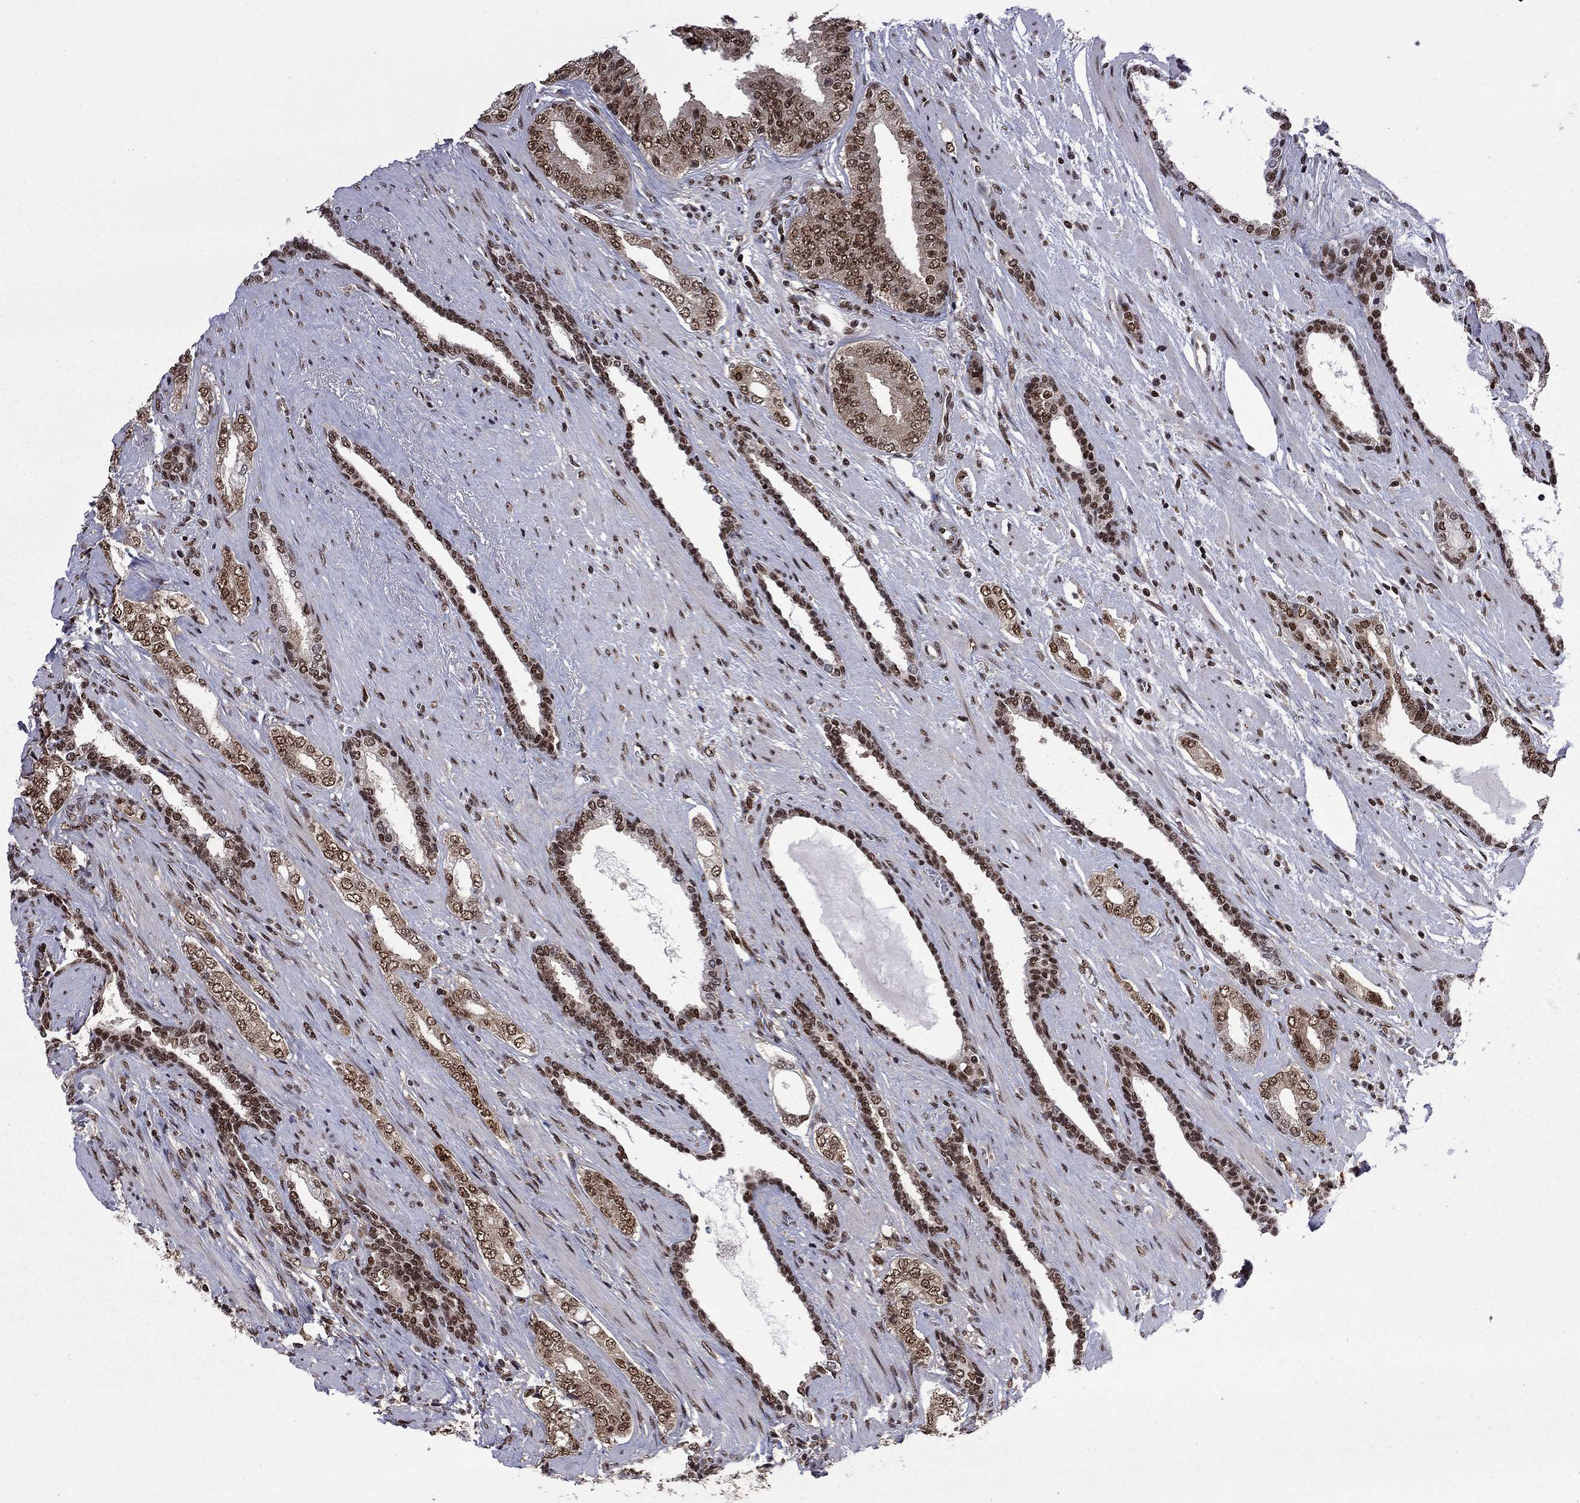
{"staining": {"intensity": "strong", "quantity": ">75%", "location": "nuclear"}, "tissue": "prostate cancer", "cell_type": "Tumor cells", "image_type": "cancer", "snomed": [{"axis": "morphology", "description": "Adenocarcinoma, Low grade"}, {"axis": "topography", "description": "Prostate and seminal vesicle, NOS"}], "caption": "About >75% of tumor cells in prostate low-grade adenocarcinoma exhibit strong nuclear protein staining as visualized by brown immunohistochemical staining.", "gene": "MED25", "patient": {"sex": "male", "age": 61}}